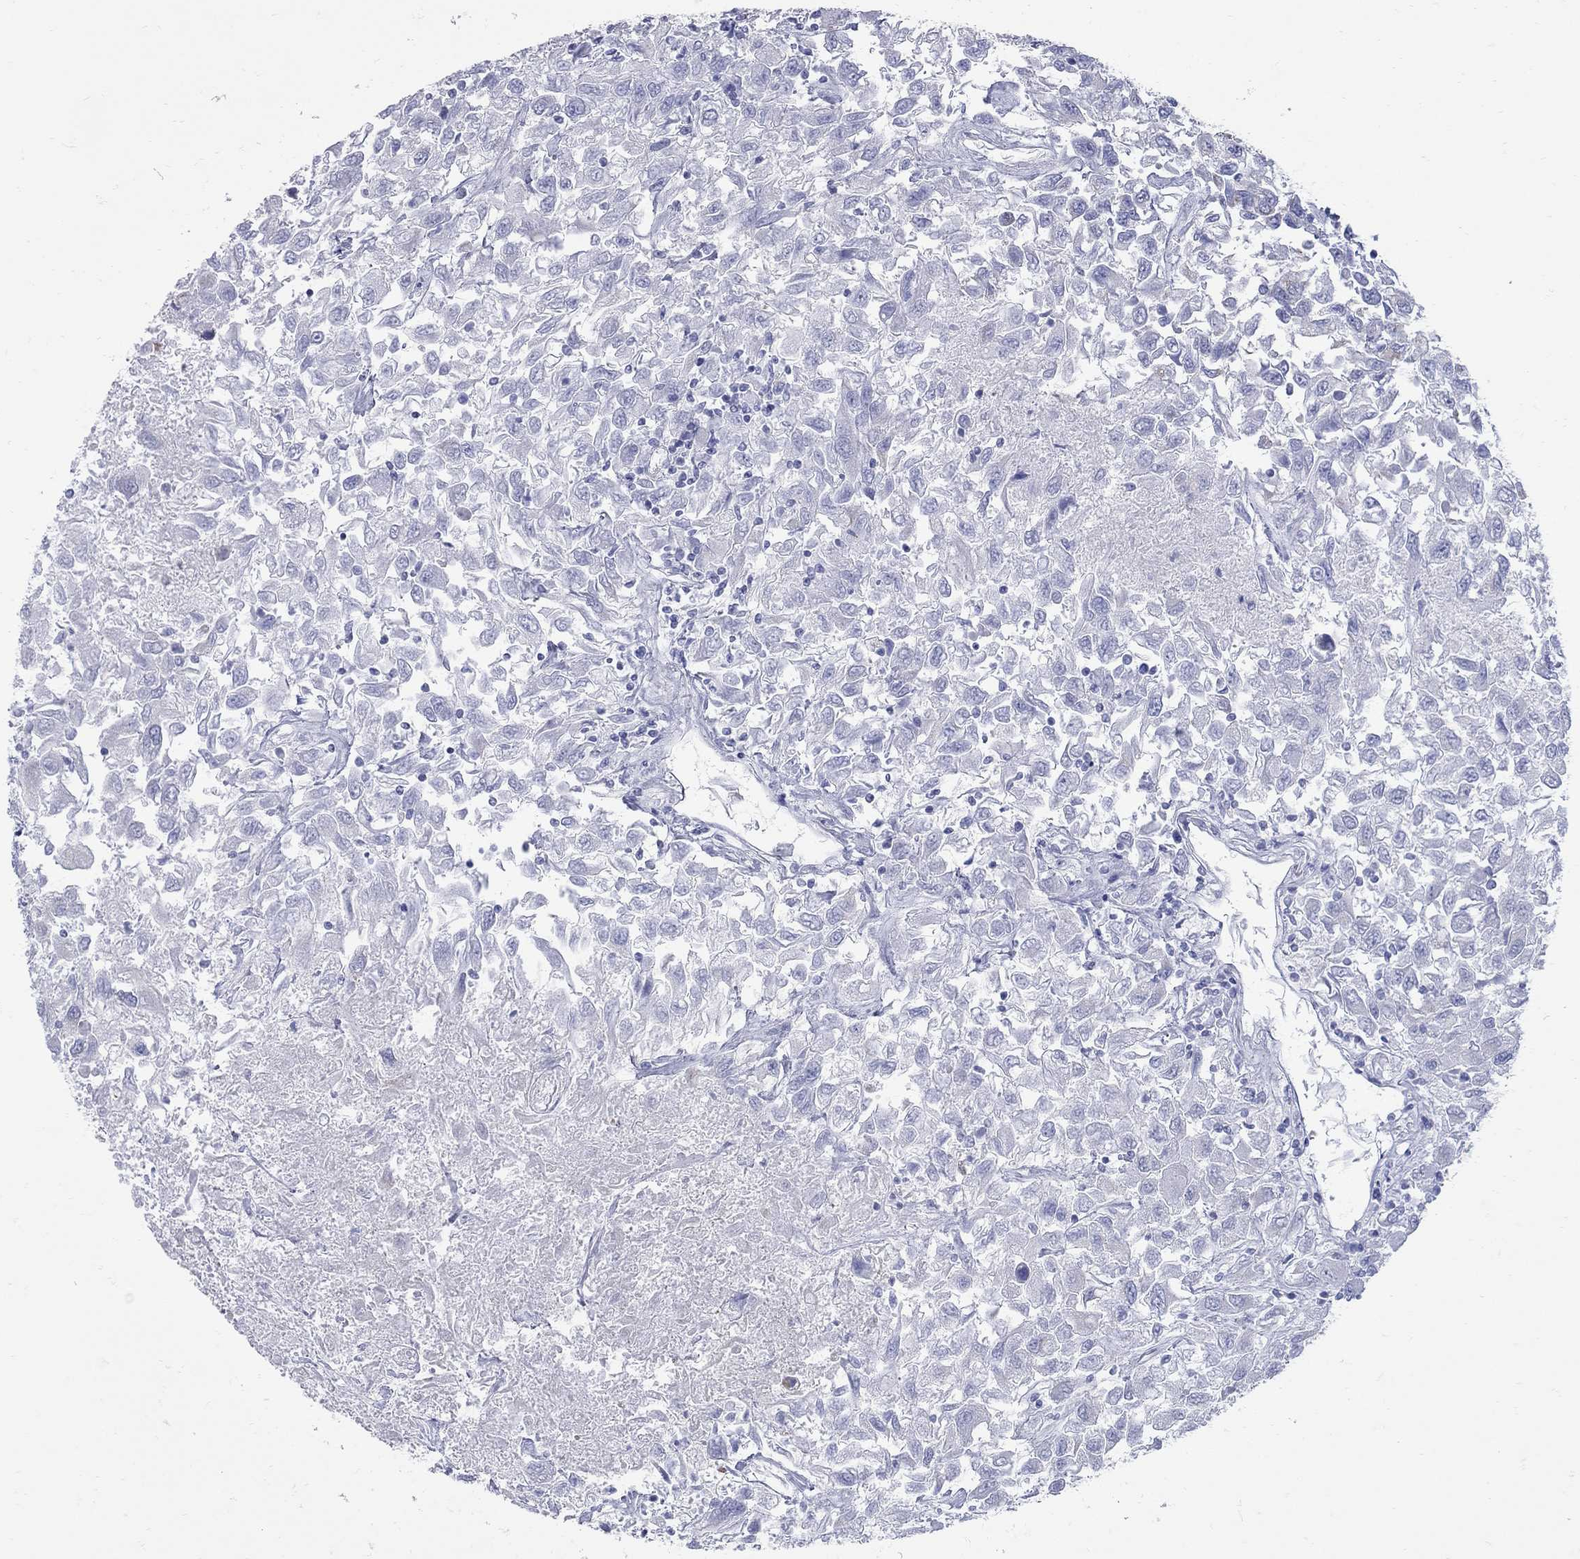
{"staining": {"intensity": "negative", "quantity": "none", "location": "none"}, "tissue": "renal cancer", "cell_type": "Tumor cells", "image_type": "cancer", "snomed": [{"axis": "morphology", "description": "Adenocarcinoma, NOS"}, {"axis": "topography", "description": "Kidney"}], "caption": "Immunohistochemistry of renal adenocarcinoma shows no expression in tumor cells.", "gene": "PDZD3", "patient": {"sex": "female", "age": 76}}